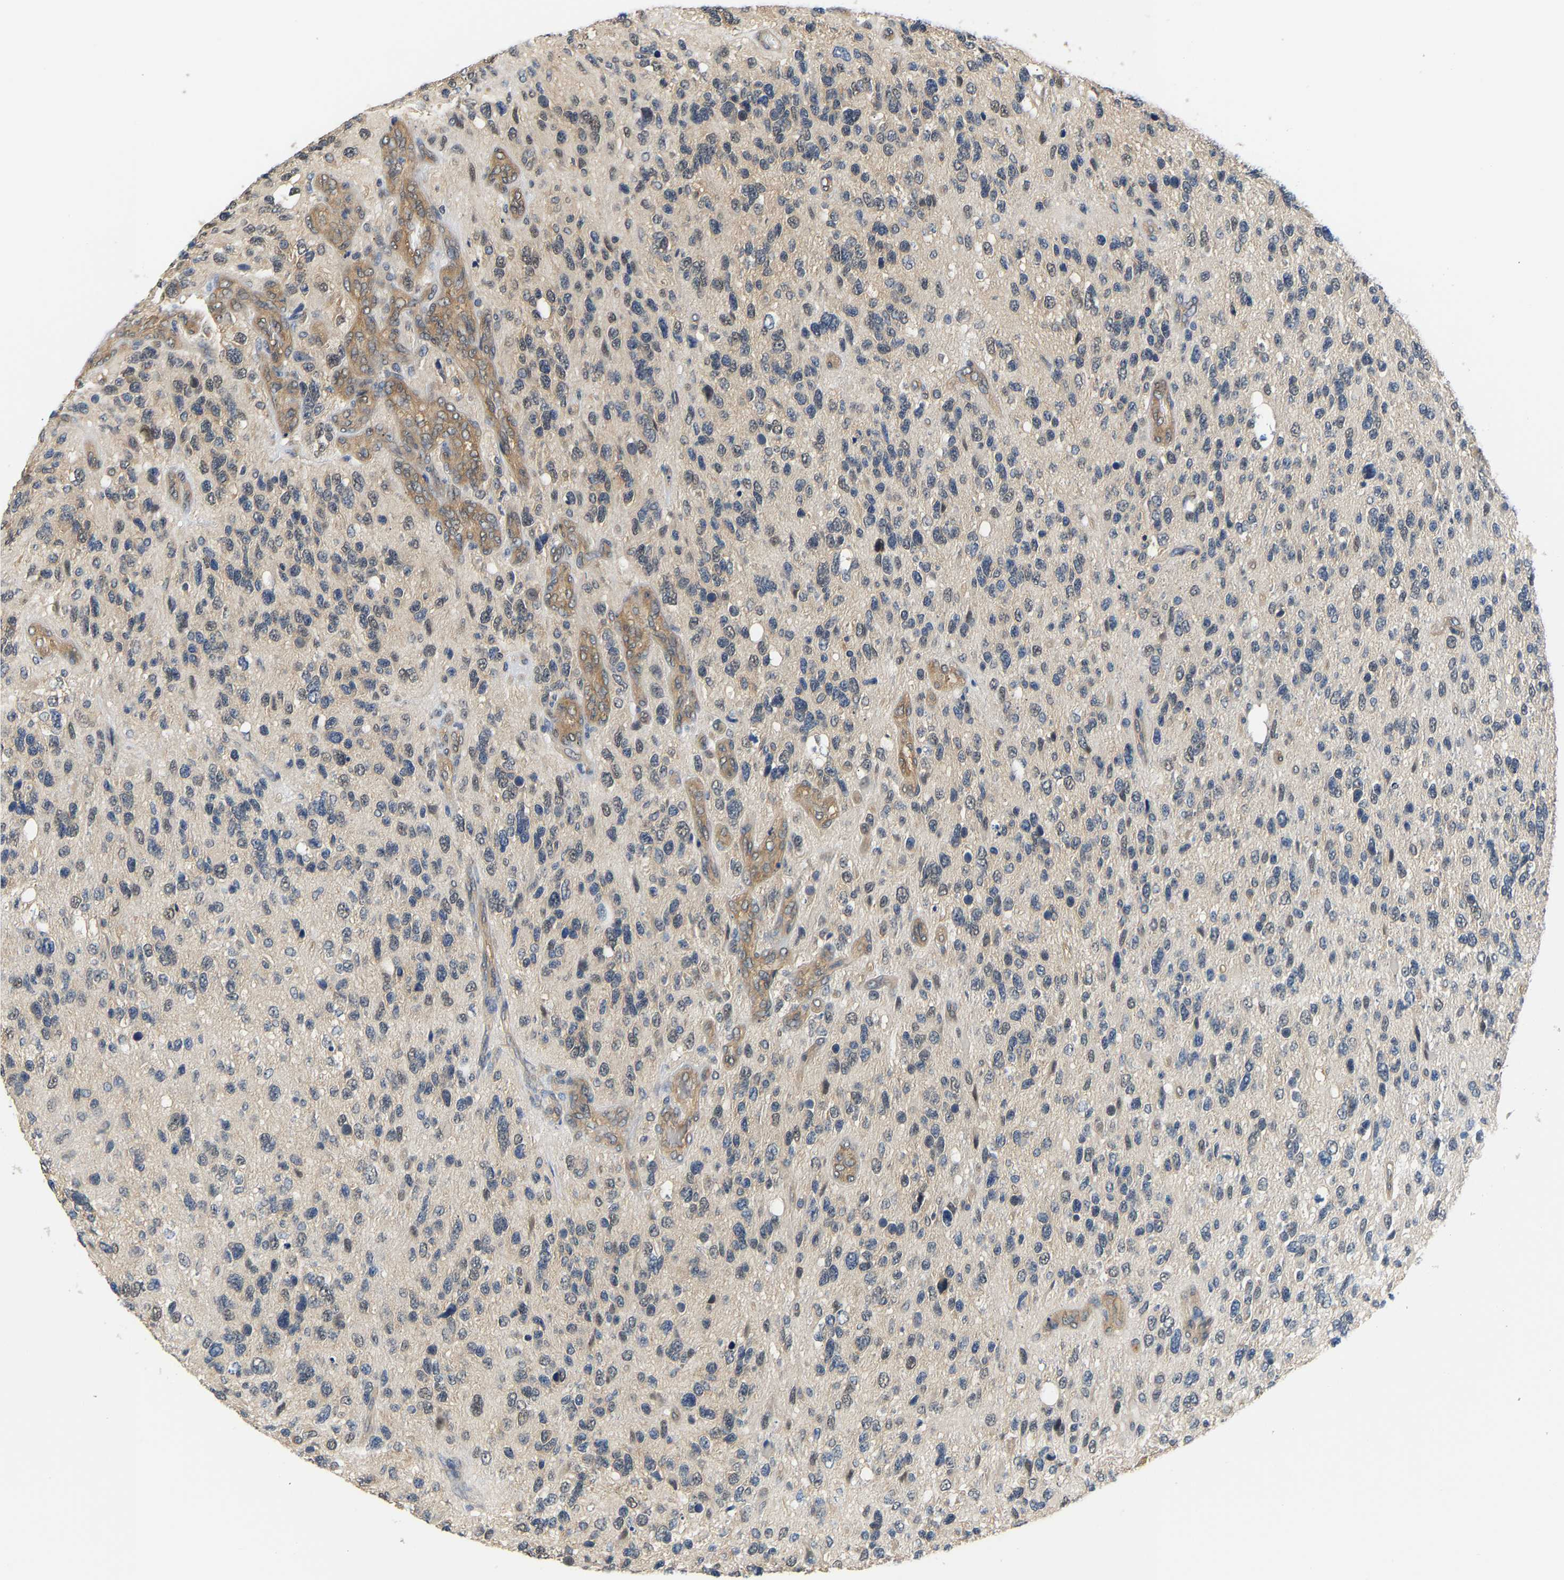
{"staining": {"intensity": "weak", "quantity": "<25%", "location": "cytoplasmic/membranous,nuclear"}, "tissue": "glioma", "cell_type": "Tumor cells", "image_type": "cancer", "snomed": [{"axis": "morphology", "description": "Glioma, malignant, High grade"}, {"axis": "topography", "description": "Brain"}], "caption": "Histopathology image shows no significant protein staining in tumor cells of glioma.", "gene": "ARHGEF12", "patient": {"sex": "female", "age": 58}}